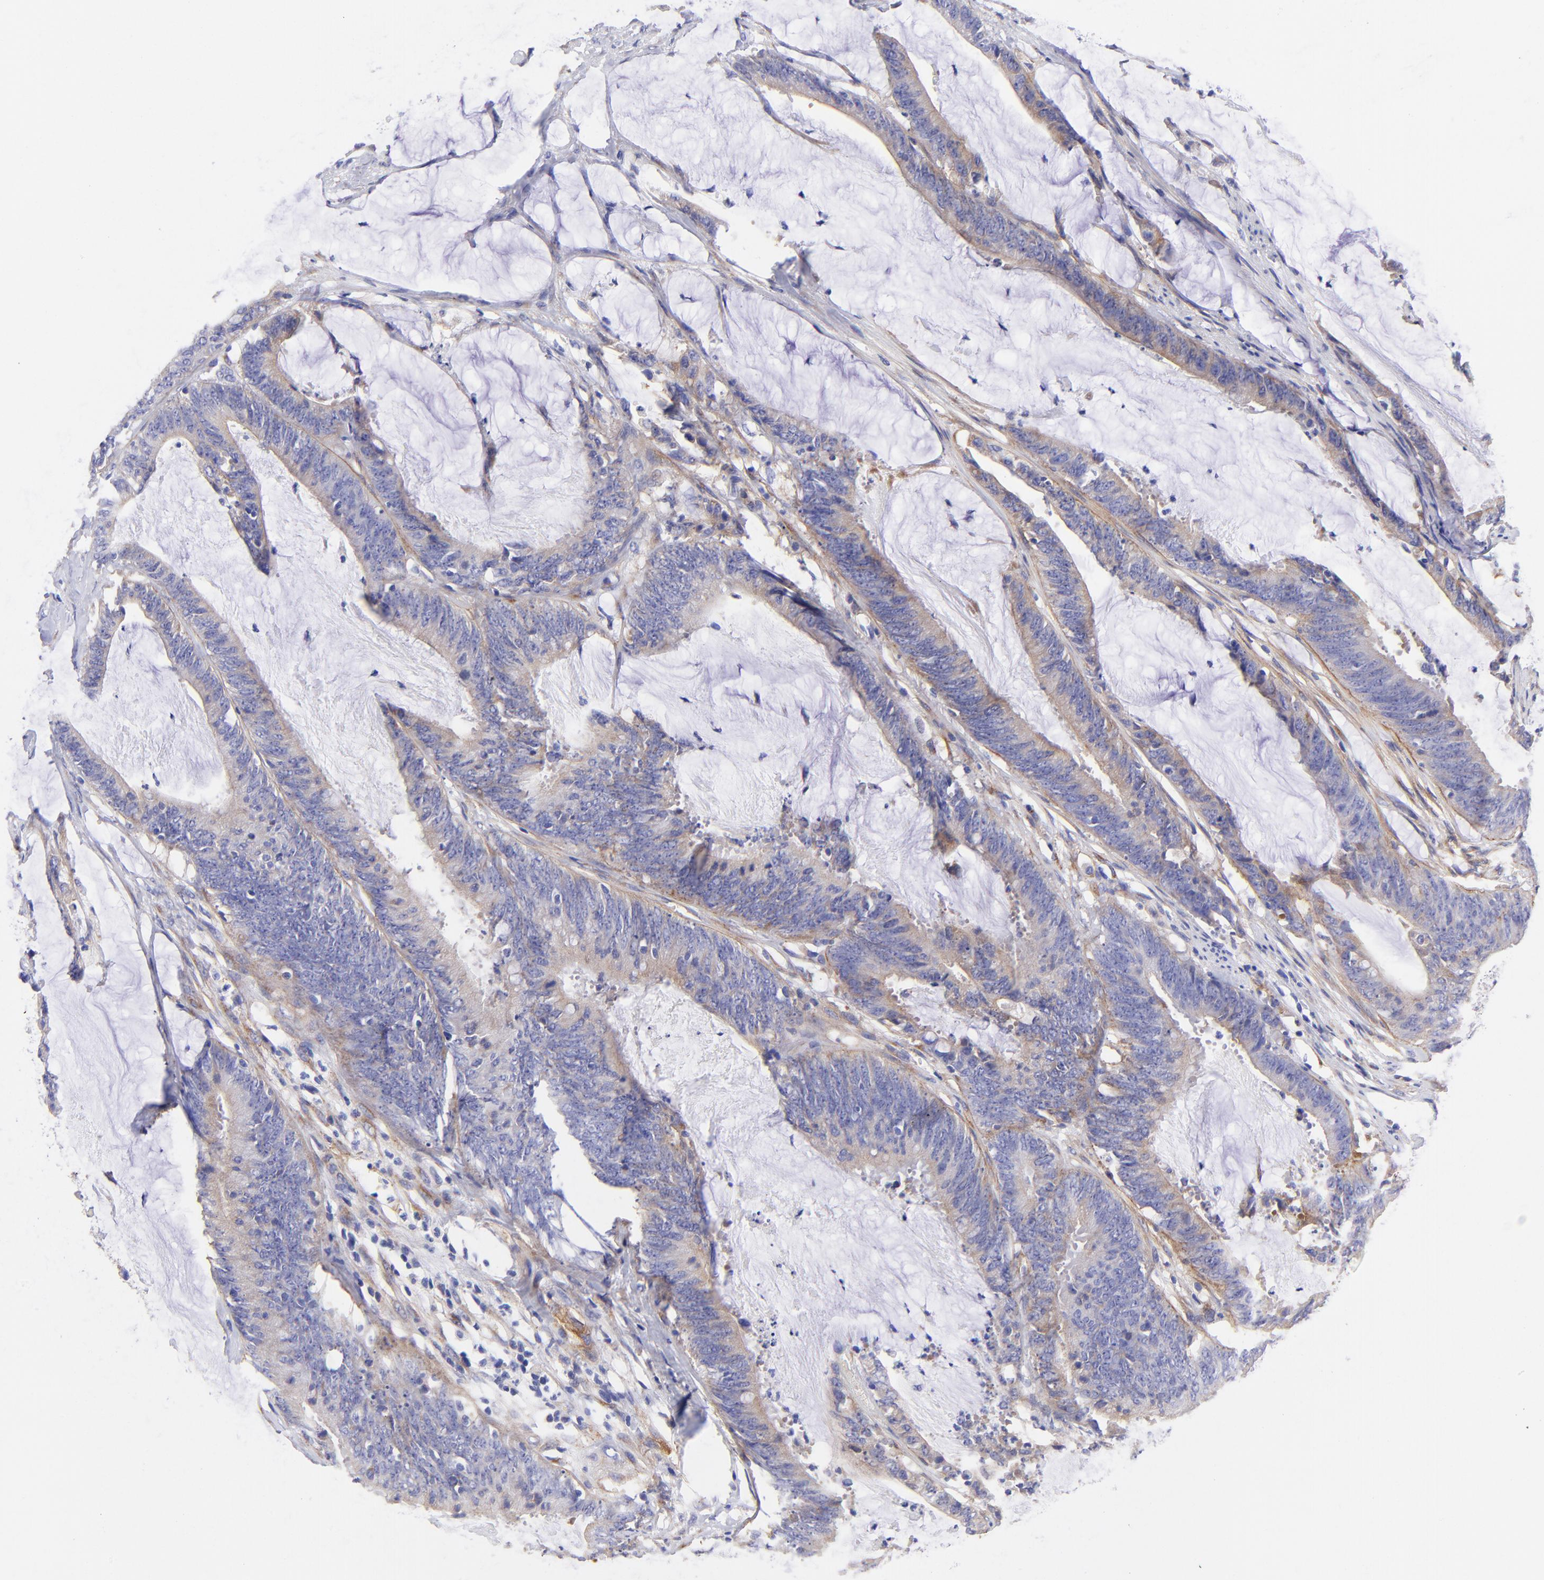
{"staining": {"intensity": "weak", "quantity": "25%-75%", "location": "cytoplasmic/membranous"}, "tissue": "colorectal cancer", "cell_type": "Tumor cells", "image_type": "cancer", "snomed": [{"axis": "morphology", "description": "Adenocarcinoma, NOS"}, {"axis": "topography", "description": "Rectum"}], "caption": "This is an image of immunohistochemistry (IHC) staining of colorectal cancer (adenocarcinoma), which shows weak expression in the cytoplasmic/membranous of tumor cells.", "gene": "PPFIBP1", "patient": {"sex": "female", "age": 66}}